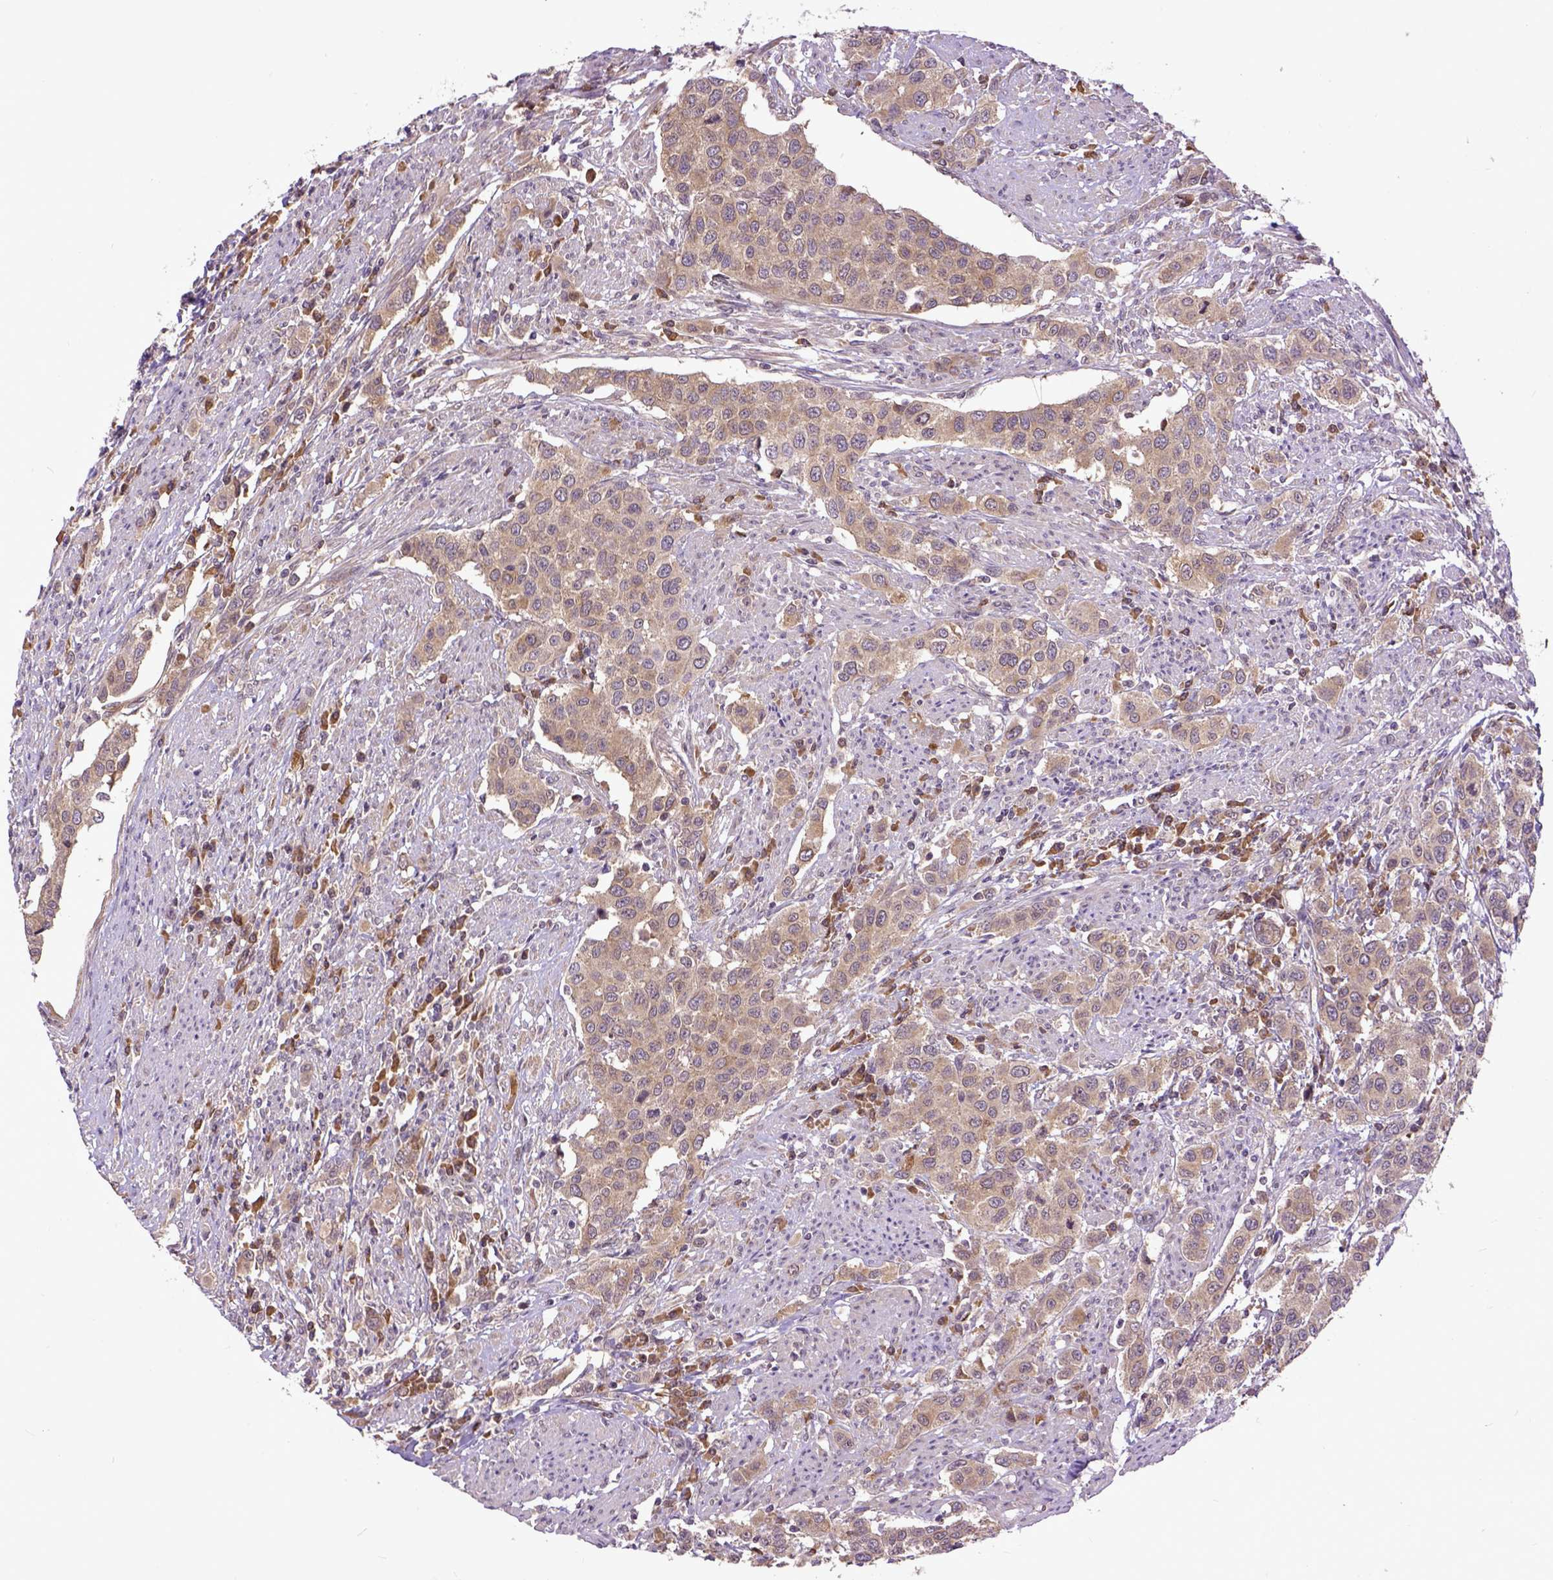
{"staining": {"intensity": "weak", "quantity": ">75%", "location": "cytoplasmic/membranous"}, "tissue": "urothelial cancer", "cell_type": "Tumor cells", "image_type": "cancer", "snomed": [{"axis": "morphology", "description": "Urothelial carcinoma, High grade"}, {"axis": "topography", "description": "Urinary bladder"}], "caption": "This is an image of IHC staining of urothelial carcinoma (high-grade), which shows weak expression in the cytoplasmic/membranous of tumor cells.", "gene": "ARL1", "patient": {"sex": "female", "age": 58}}